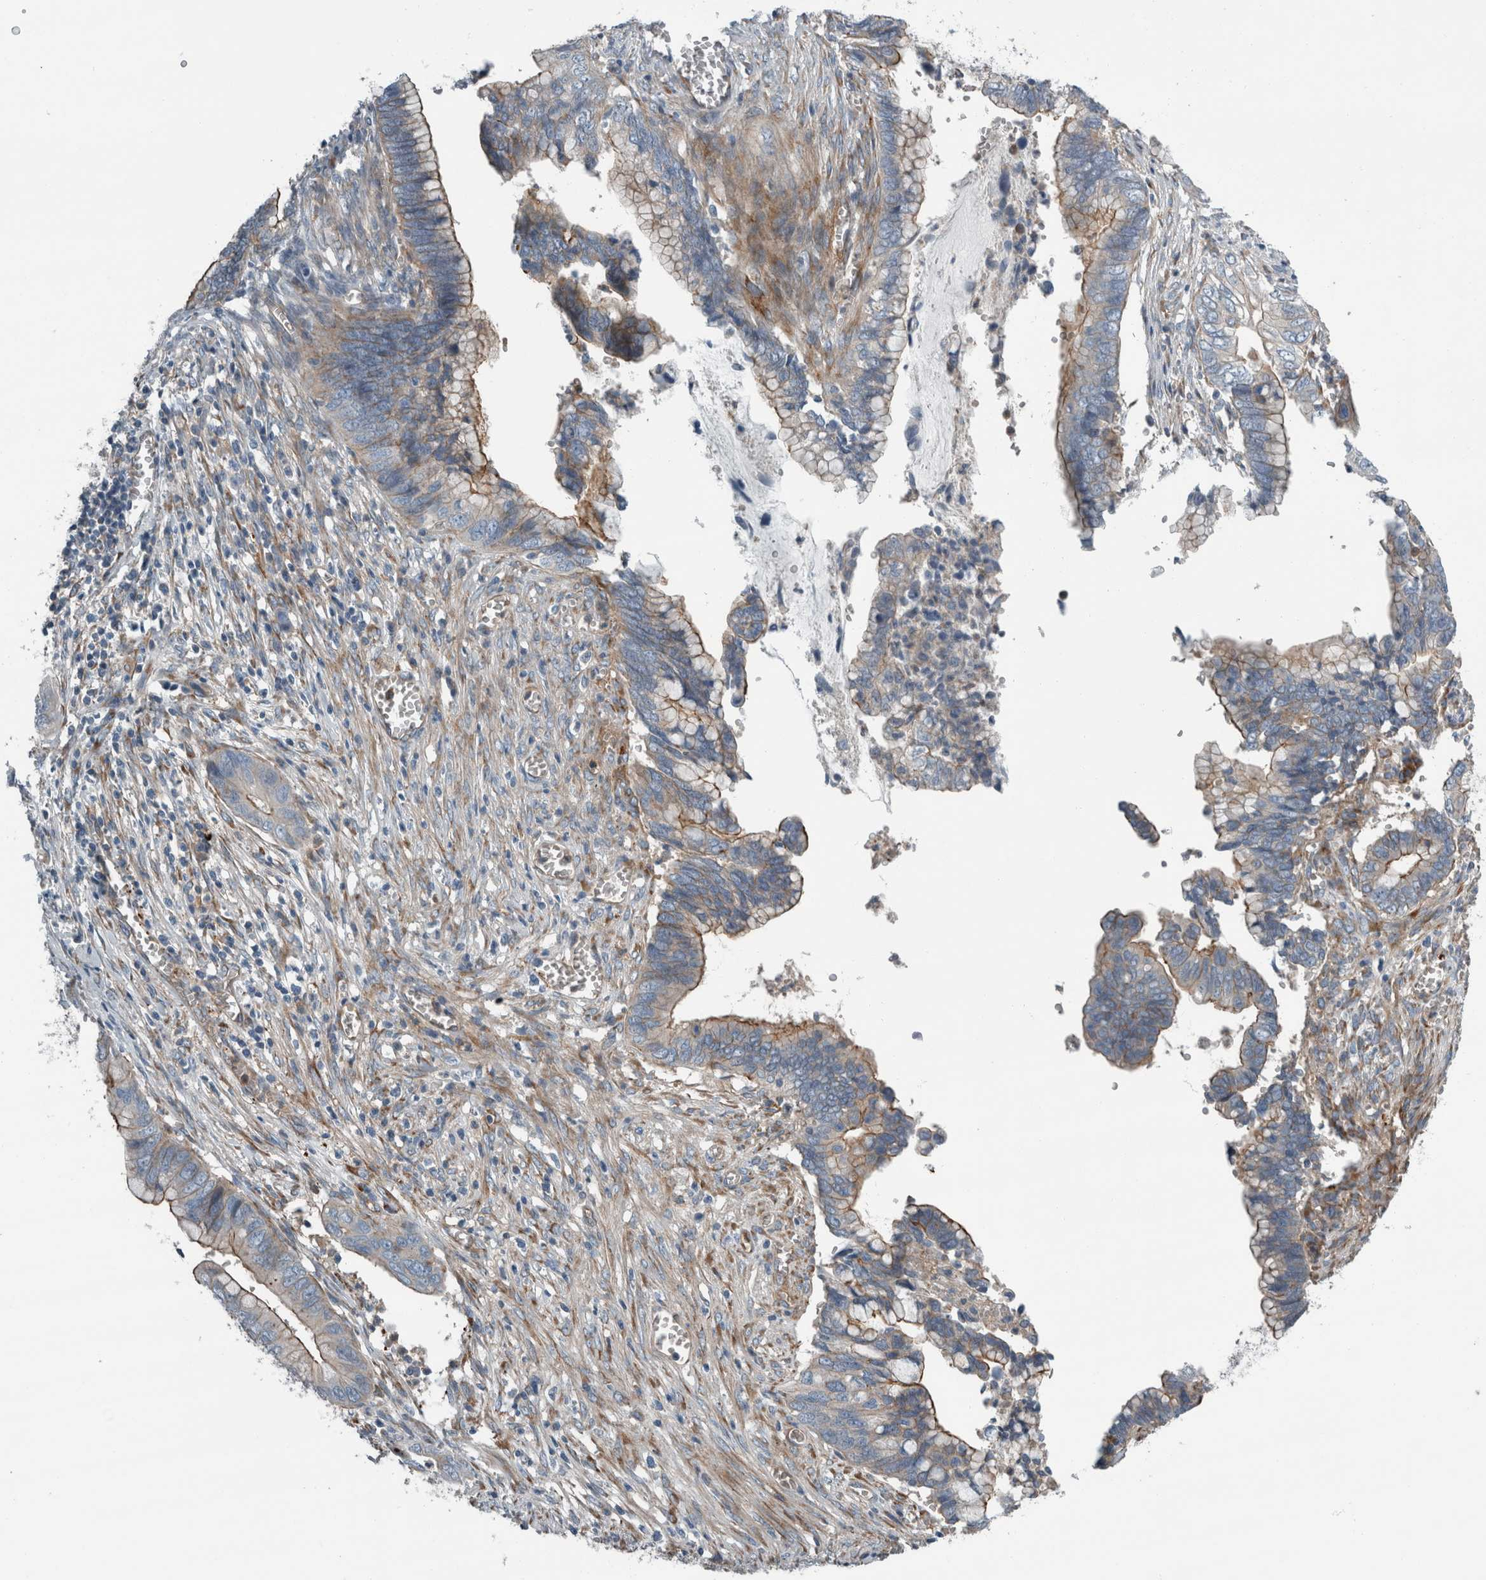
{"staining": {"intensity": "strong", "quantity": "25%-75%", "location": "cytoplasmic/membranous"}, "tissue": "cervical cancer", "cell_type": "Tumor cells", "image_type": "cancer", "snomed": [{"axis": "morphology", "description": "Adenocarcinoma, NOS"}, {"axis": "topography", "description": "Cervix"}], "caption": "Protein expression analysis of human cervical cancer reveals strong cytoplasmic/membranous expression in approximately 25%-75% of tumor cells.", "gene": "GLT8D2", "patient": {"sex": "female", "age": 44}}